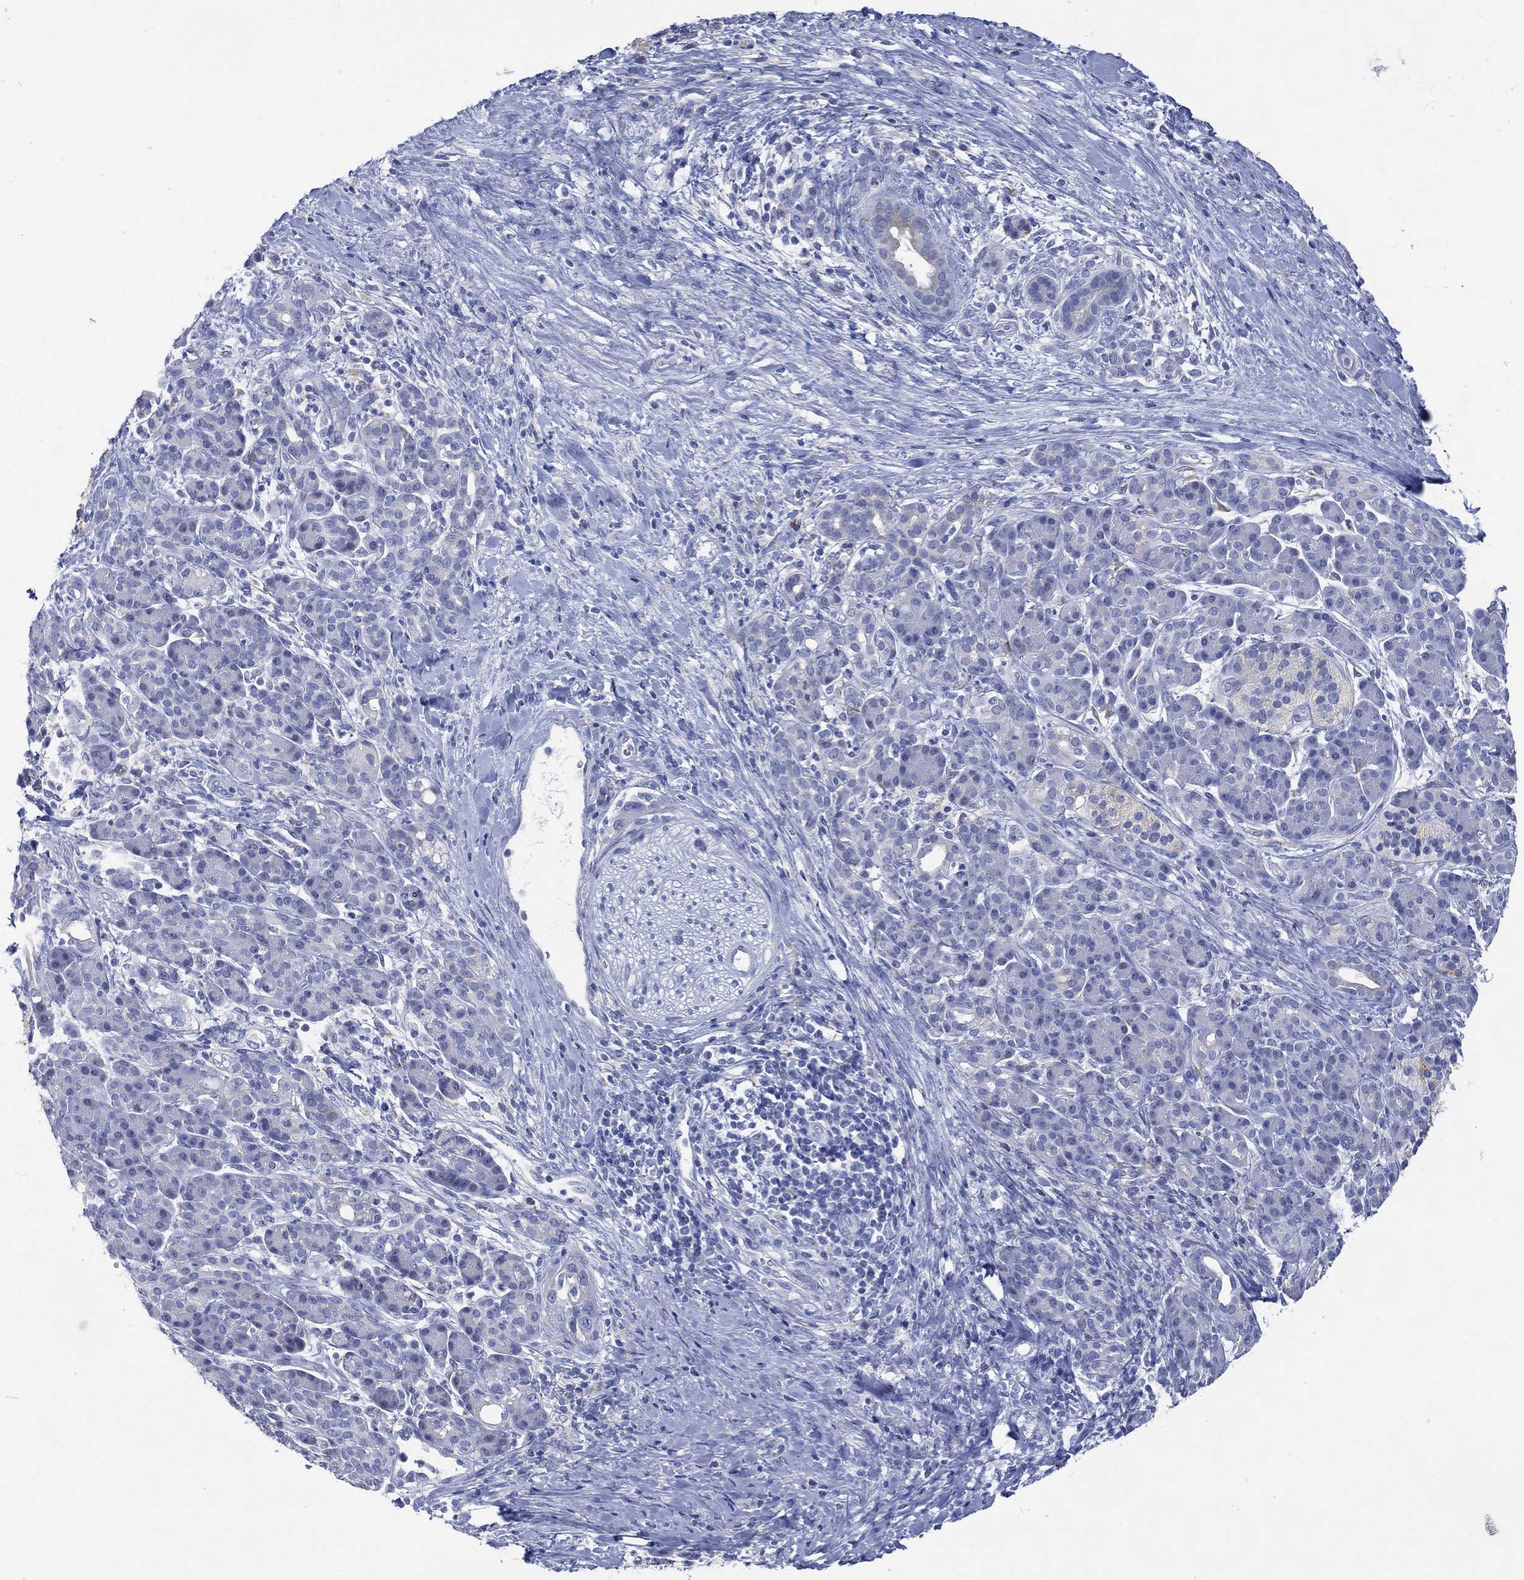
{"staining": {"intensity": "negative", "quantity": "none", "location": "none"}, "tissue": "pancreatic cancer", "cell_type": "Tumor cells", "image_type": "cancer", "snomed": [{"axis": "morphology", "description": "Adenocarcinoma, NOS"}, {"axis": "topography", "description": "Pancreas"}], "caption": "Immunohistochemical staining of pancreatic cancer reveals no significant positivity in tumor cells.", "gene": "FMO1", "patient": {"sex": "male", "age": 44}}